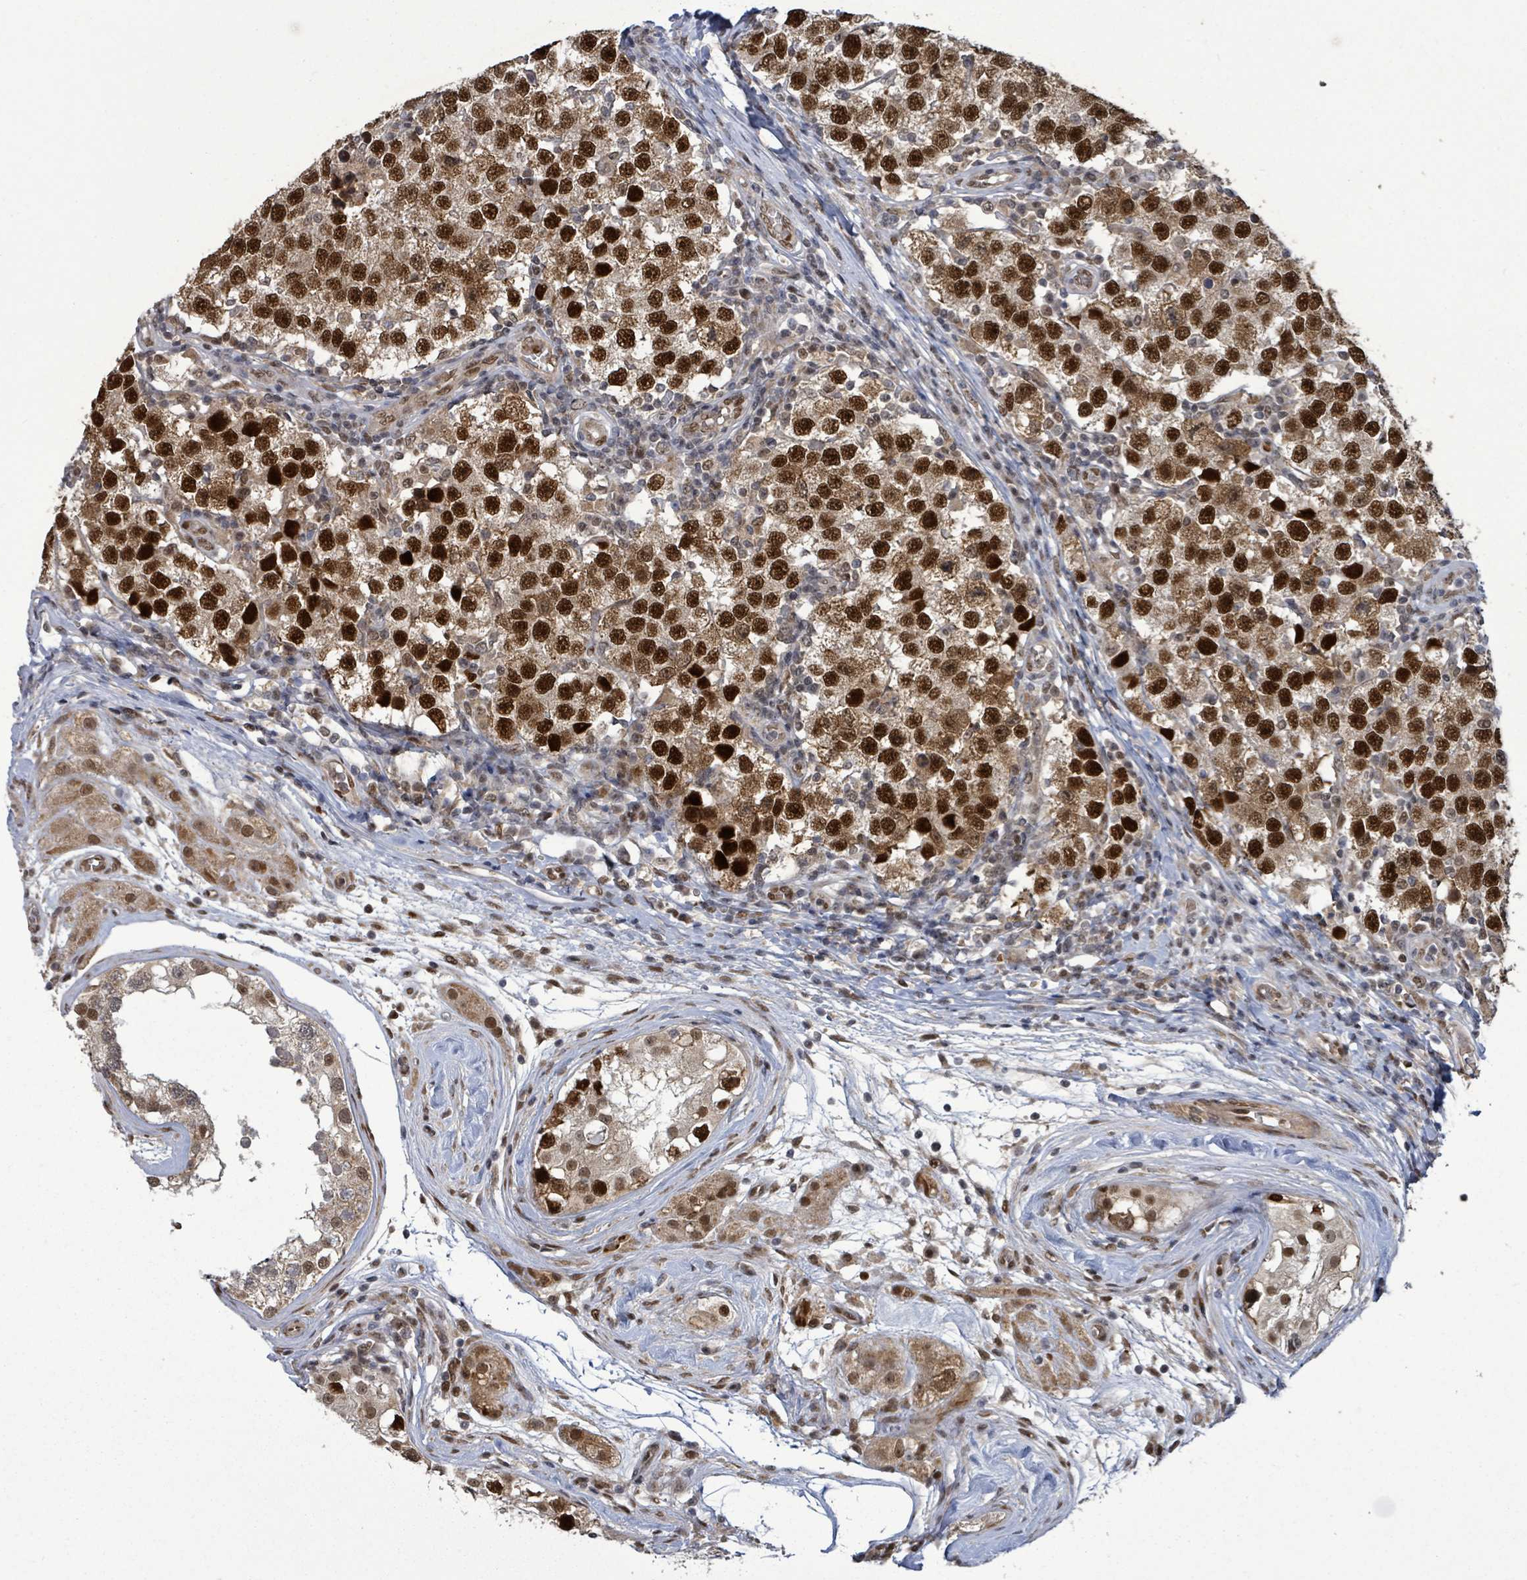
{"staining": {"intensity": "strong", "quantity": ">75%", "location": "nuclear"}, "tissue": "testis cancer", "cell_type": "Tumor cells", "image_type": "cancer", "snomed": [{"axis": "morphology", "description": "Seminoma, NOS"}, {"axis": "topography", "description": "Testis"}], "caption": "Protein staining exhibits strong nuclear positivity in about >75% of tumor cells in testis cancer (seminoma). The staining was performed using DAB (3,3'-diaminobenzidine) to visualize the protein expression in brown, while the nuclei were stained in blue with hematoxylin (Magnification: 20x).", "gene": "PATZ1", "patient": {"sex": "male", "age": 34}}